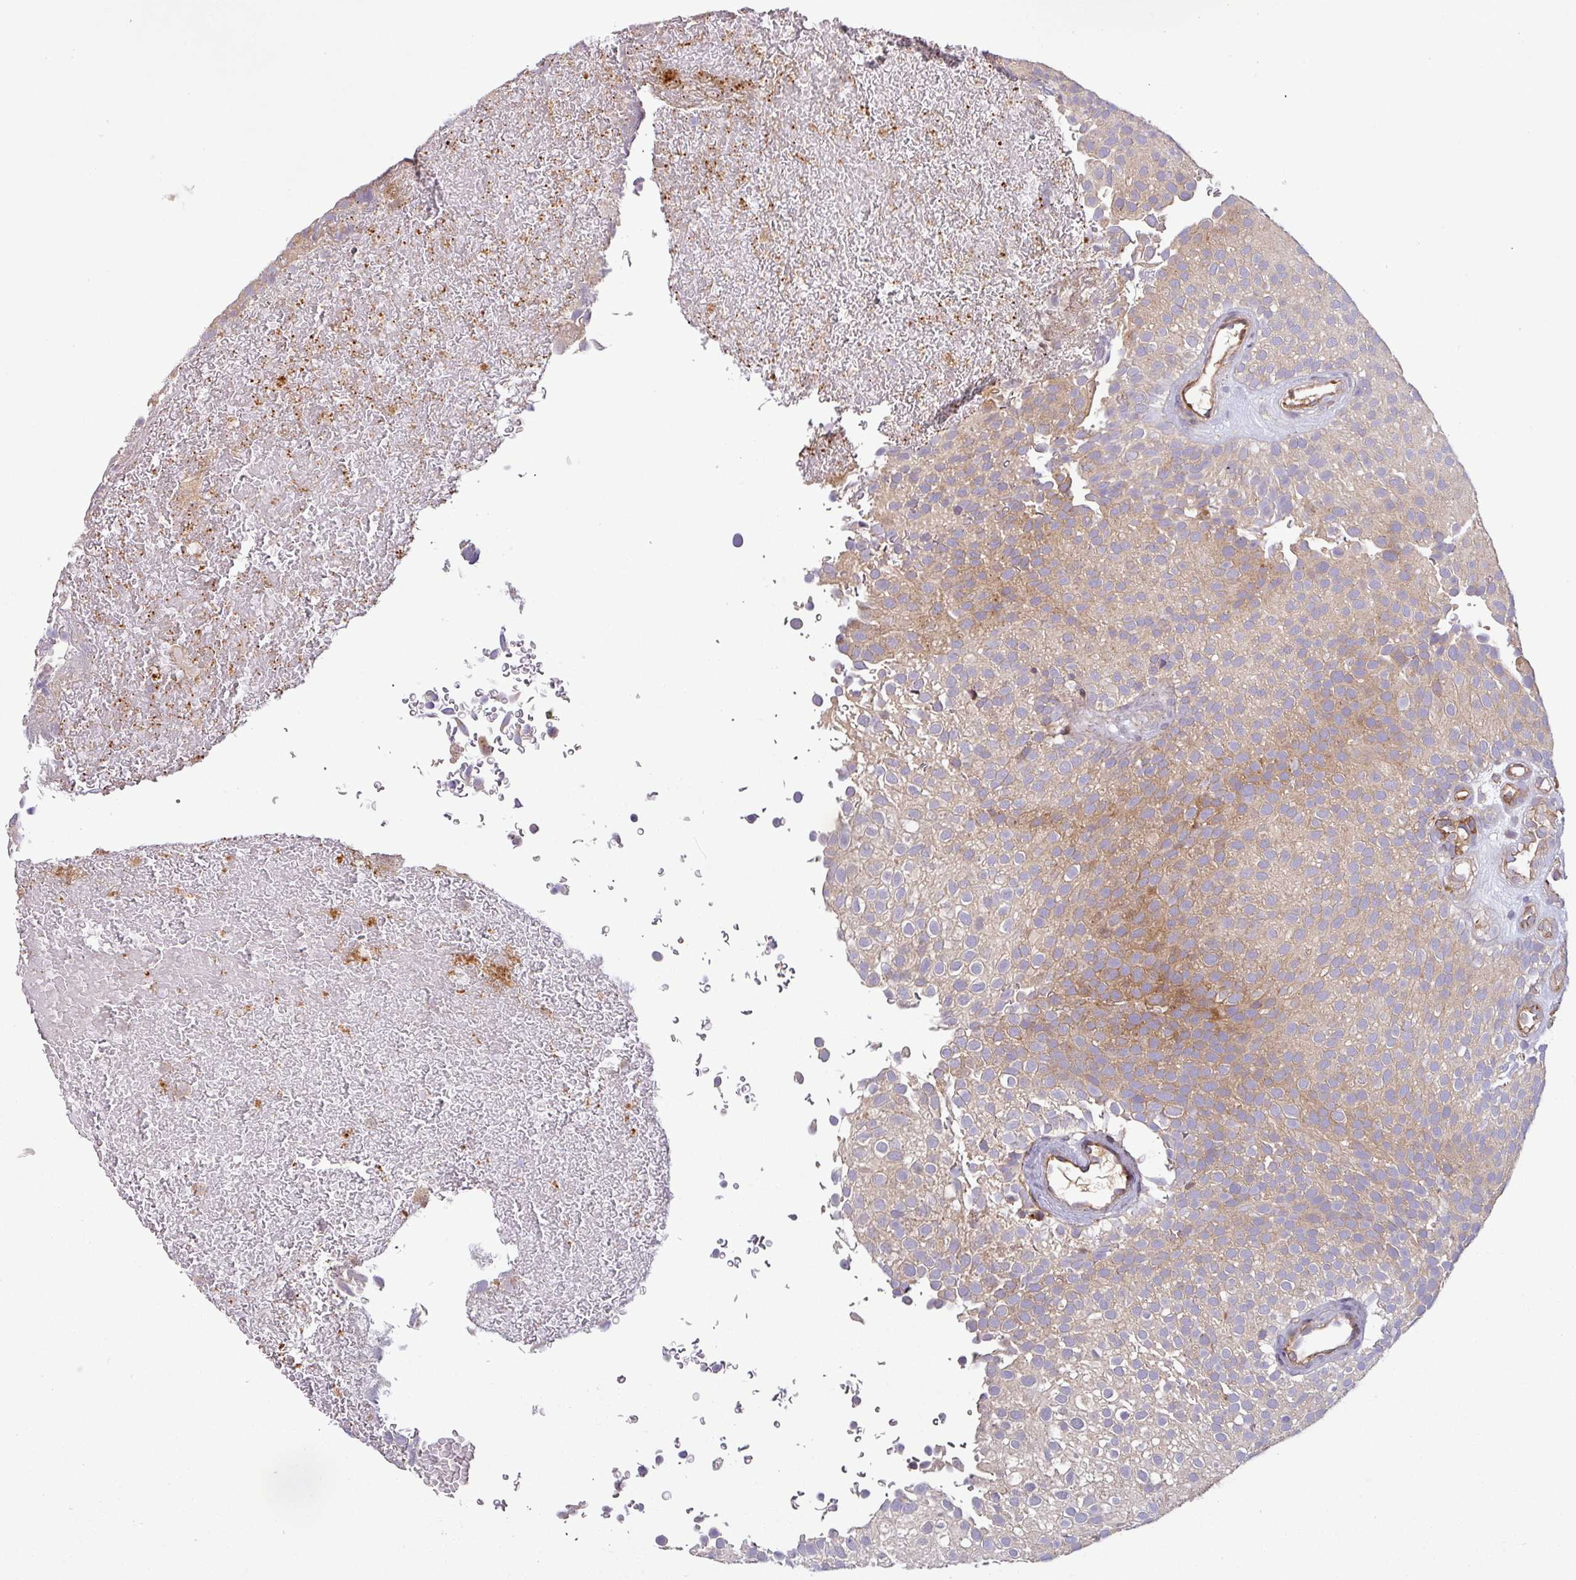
{"staining": {"intensity": "moderate", "quantity": "25%-75%", "location": "cytoplasmic/membranous"}, "tissue": "urothelial cancer", "cell_type": "Tumor cells", "image_type": "cancer", "snomed": [{"axis": "morphology", "description": "Urothelial carcinoma, Low grade"}, {"axis": "topography", "description": "Urinary bladder"}], "caption": "A brown stain shows moderate cytoplasmic/membranous staining of a protein in urothelial cancer tumor cells. Immunohistochemistry (ihc) stains the protein of interest in brown and the nuclei are stained blue.", "gene": "ART1", "patient": {"sex": "male", "age": 78}}